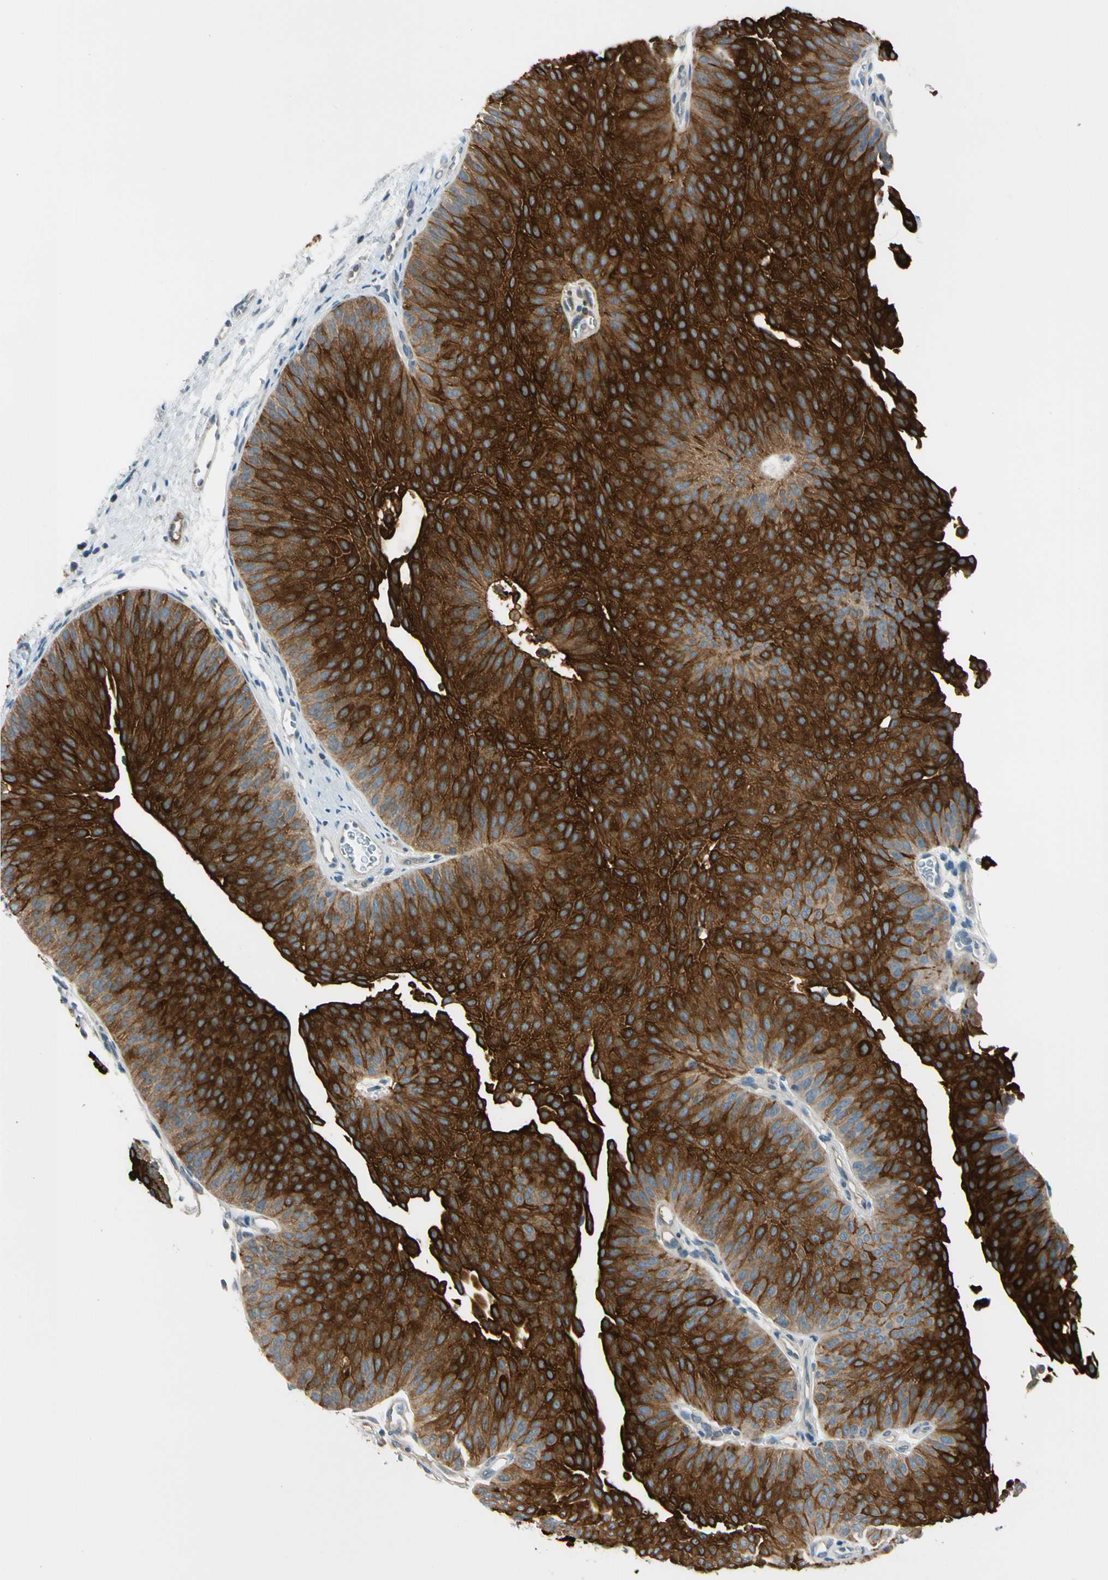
{"staining": {"intensity": "strong", "quantity": ">75%", "location": "cytoplasmic/membranous"}, "tissue": "urothelial cancer", "cell_type": "Tumor cells", "image_type": "cancer", "snomed": [{"axis": "morphology", "description": "Urothelial carcinoma, Low grade"}, {"axis": "topography", "description": "Urinary bladder"}], "caption": "Immunohistochemistry (IHC) image of neoplastic tissue: human low-grade urothelial carcinoma stained using IHC demonstrates high levels of strong protein expression localized specifically in the cytoplasmic/membranous of tumor cells, appearing as a cytoplasmic/membranous brown color.", "gene": "STK40", "patient": {"sex": "female", "age": 60}}